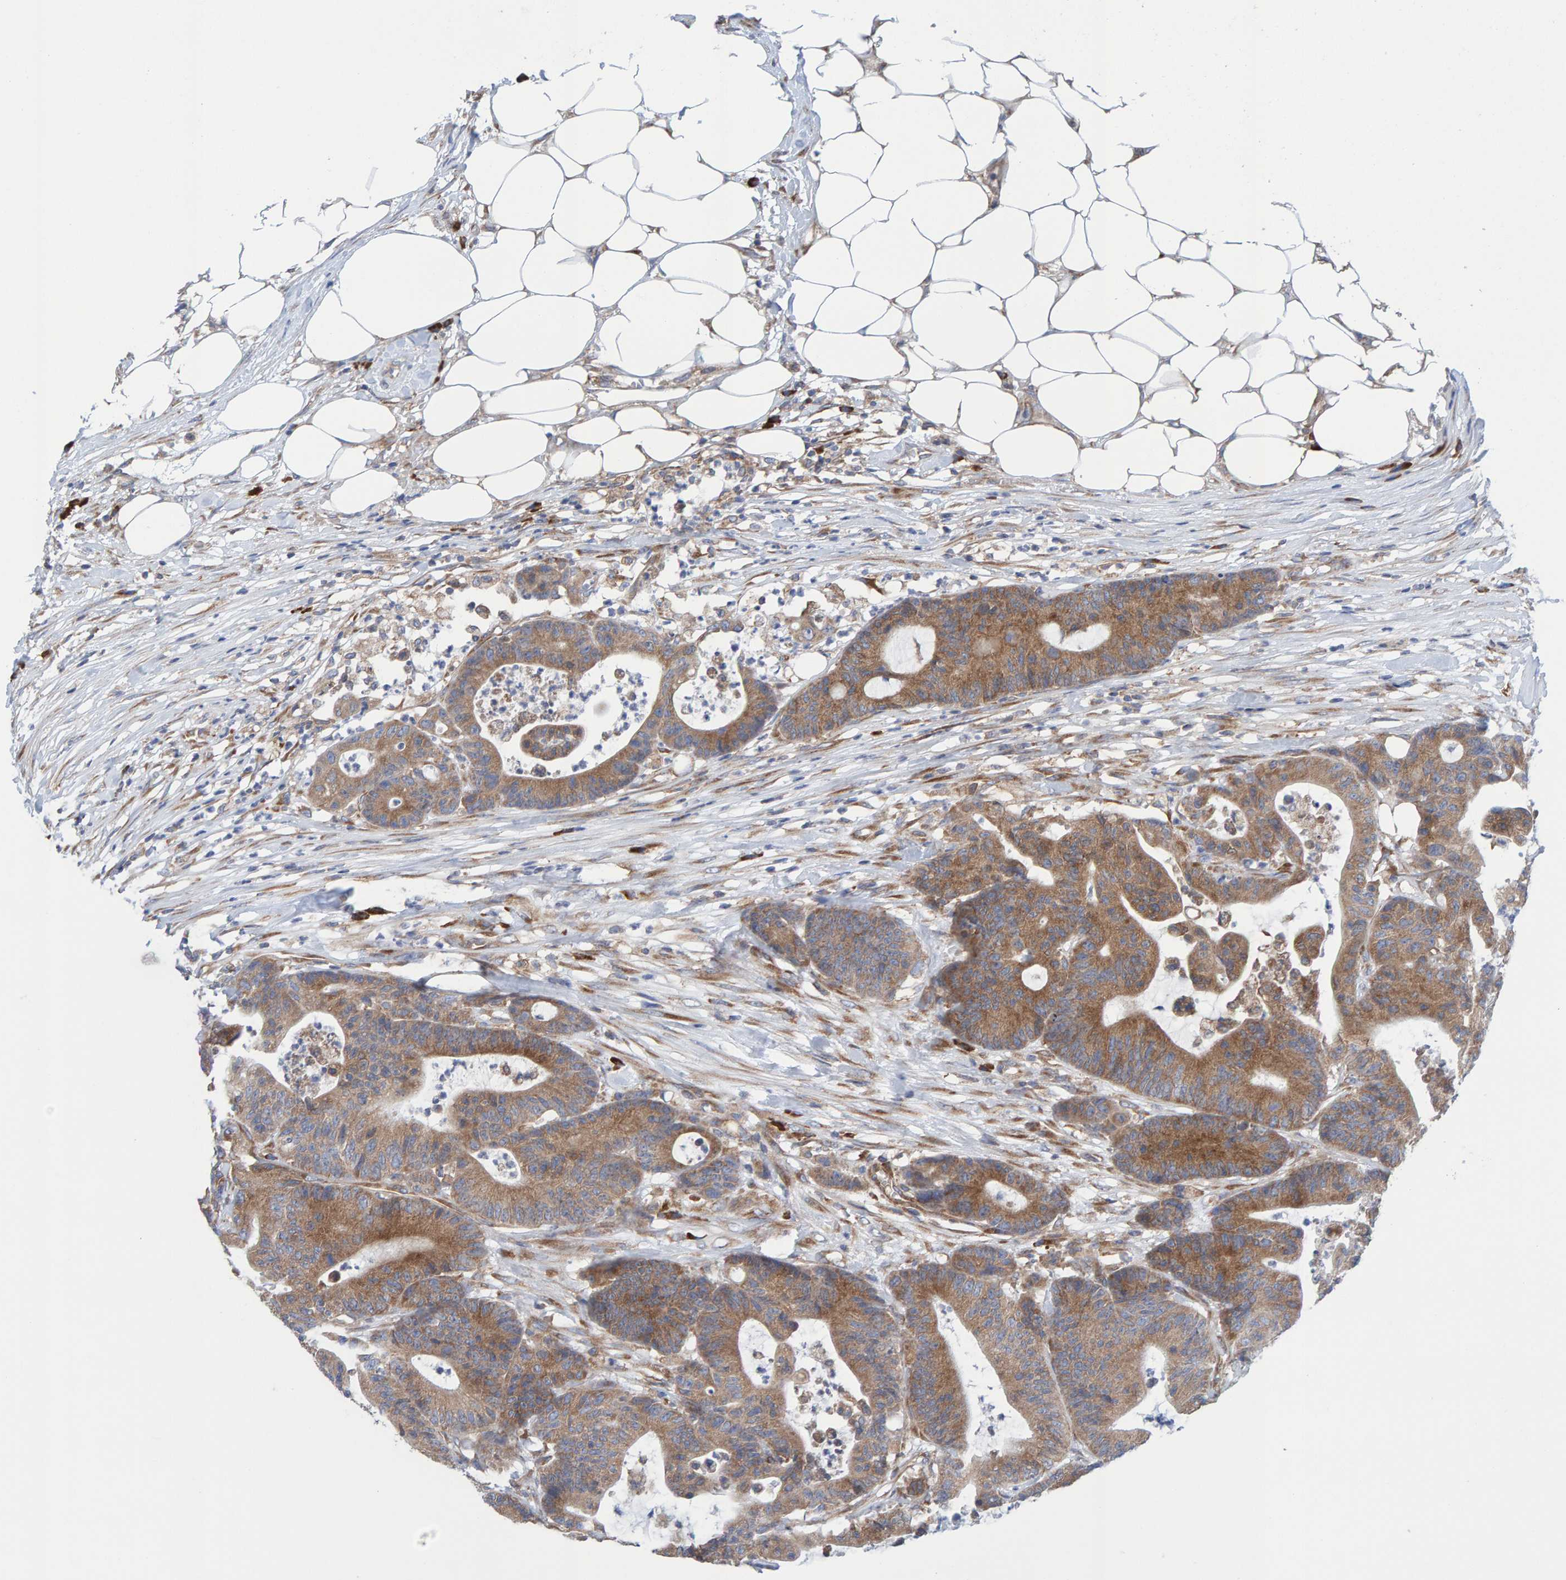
{"staining": {"intensity": "moderate", "quantity": ">75%", "location": "cytoplasmic/membranous"}, "tissue": "colorectal cancer", "cell_type": "Tumor cells", "image_type": "cancer", "snomed": [{"axis": "morphology", "description": "Adenocarcinoma, NOS"}, {"axis": "topography", "description": "Colon"}], "caption": "Brown immunohistochemical staining in human adenocarcinoma (colorectal) demonstrates moderate cytoplasmic/membranous staining in about >75% of tumor cells.", "gene": "CDK5RAP3", "patient": {"sex": "female", "age": 84}}